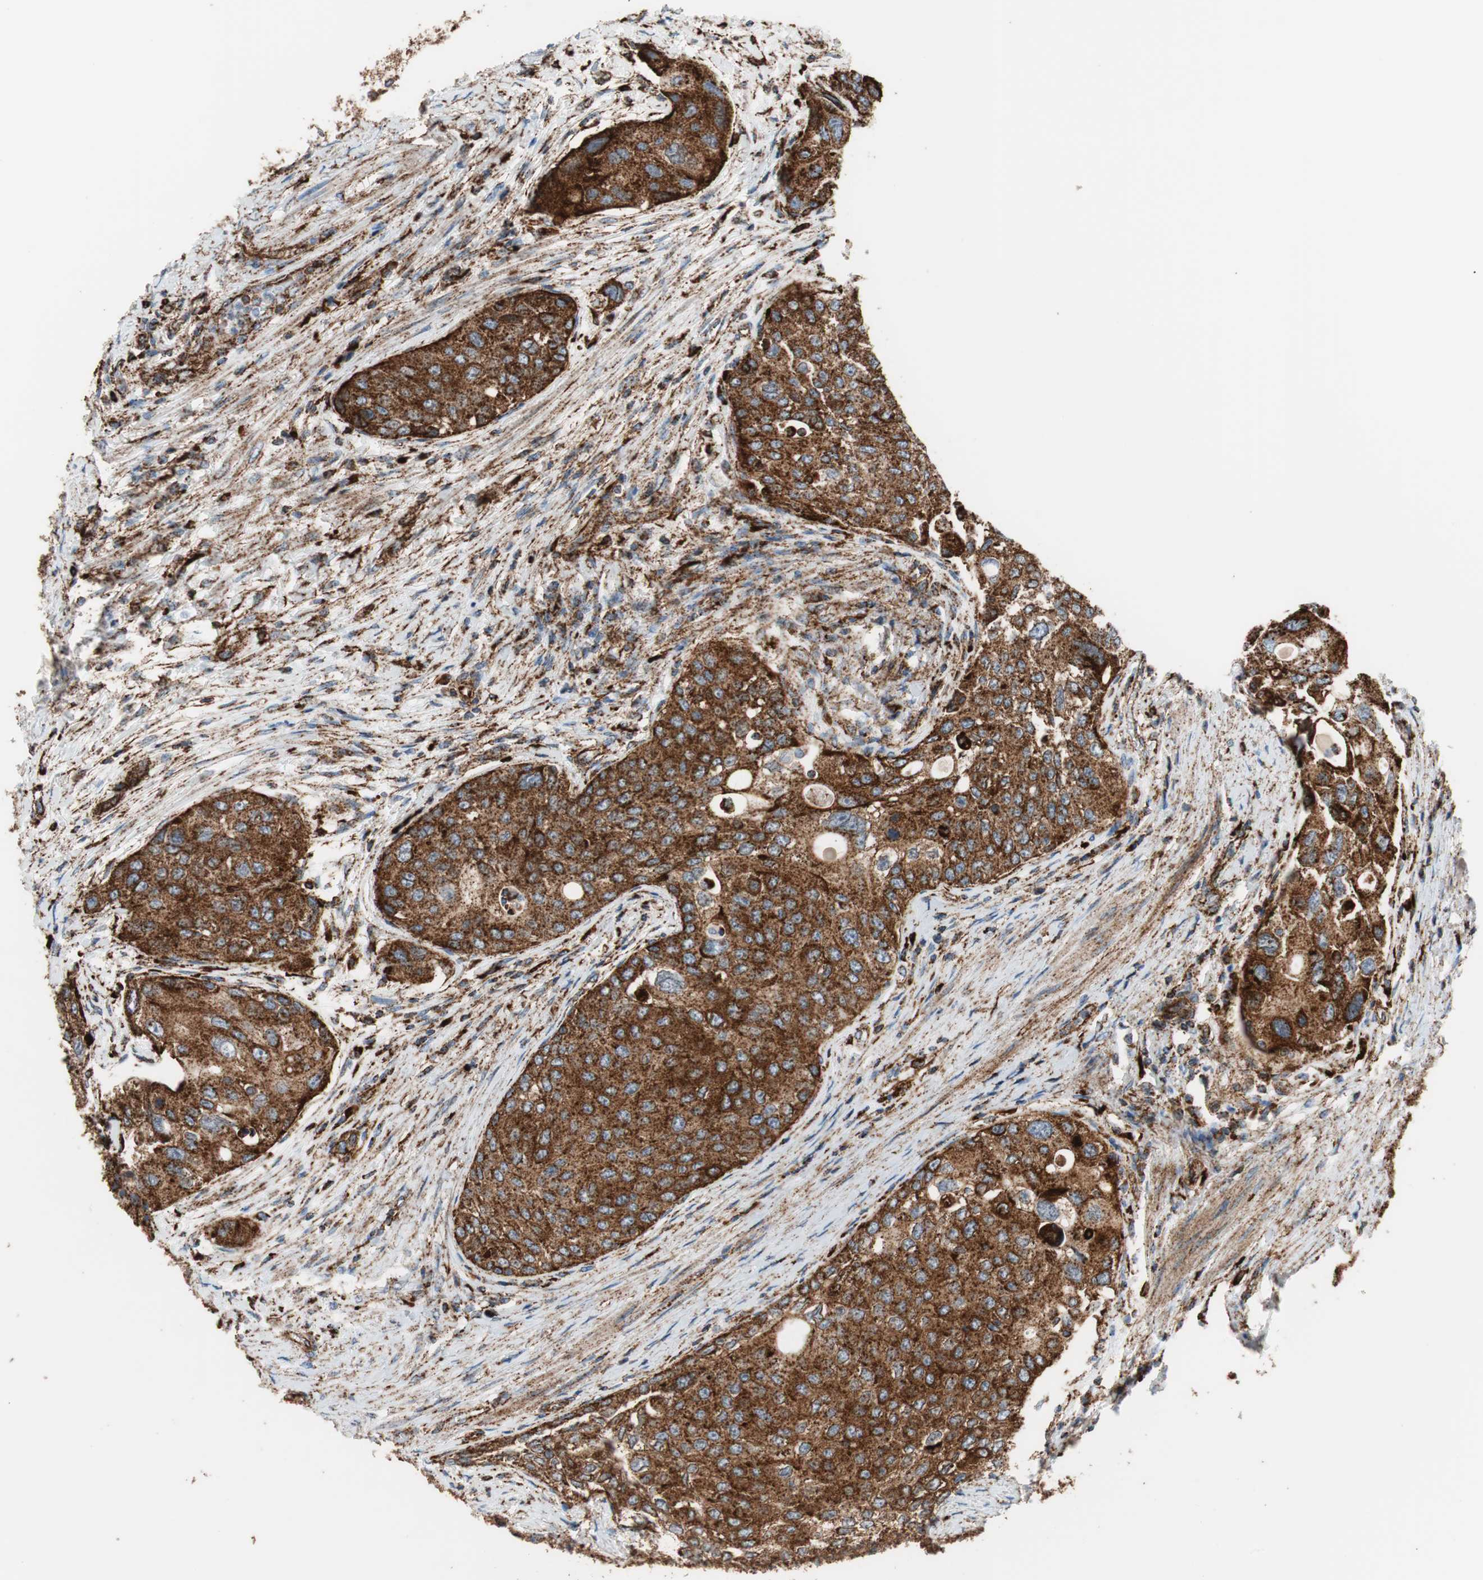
{"staining": {"intensity": "strong", "quantity": ">75%", "location": "cytoplasmic/membranous"}, "tissue": "urothelial cancer", "cell_type": "Tumor cells", "image_type": "cancer", "snomed": [{"axis": "morphology", "description": "Urothelial carcinoma, High grade"}, {"axis": "topography", "description": "Urinary bladder"}], "caption": "Brown immunohistochemical staining in urothelial cancer shows strong cytoplasmic/membranous positivity in about >75% of tumor cells. Immunohistochemistry (ihc) stains the protein of interest in brown and the nuclei are stained blue.", "gene": "LAMP1", "patient": {"sex": "female", "age": 56}}